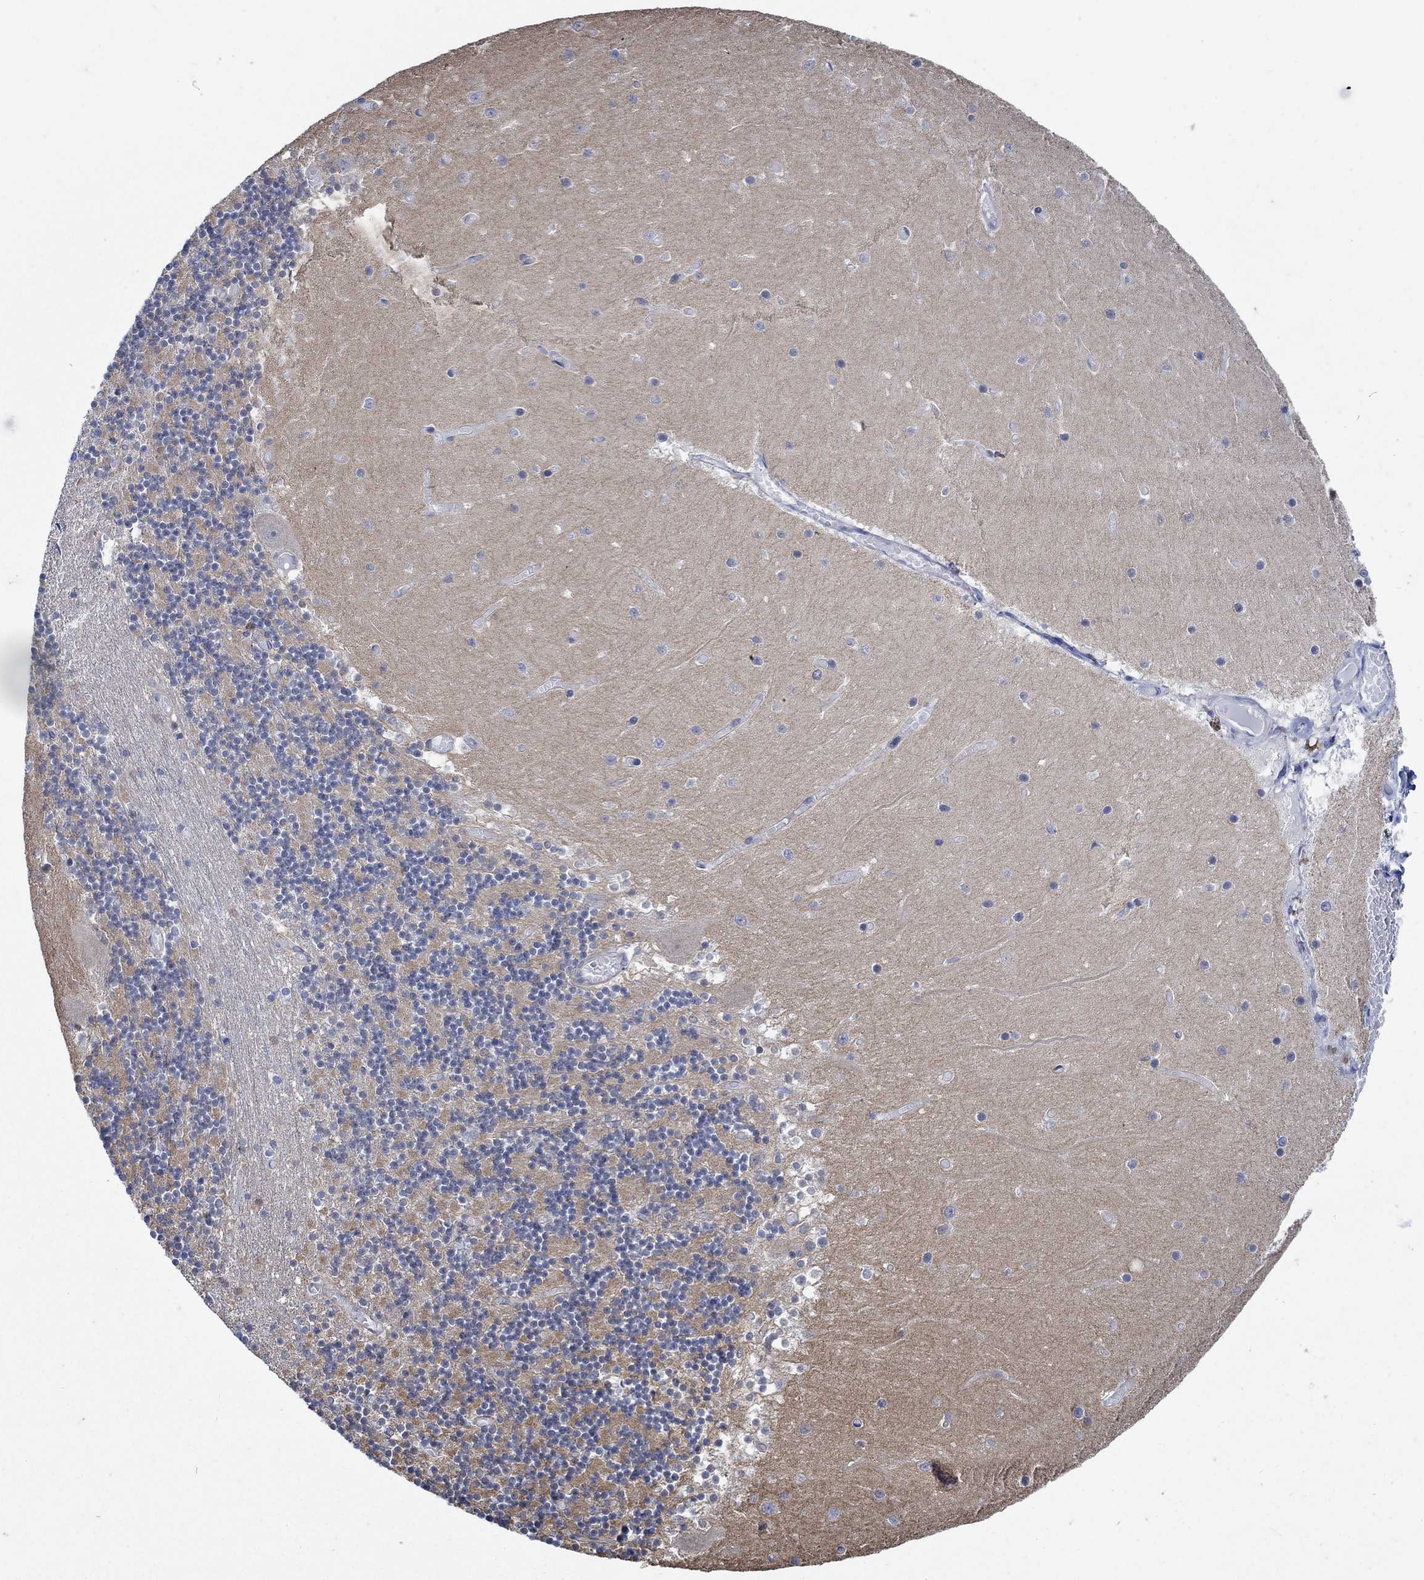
{"staining": {"intensity": "negative", "quantity": "none", "location": "none"}, "tissue": "cerebellum", "cell_type": "Cells in granular layer", "image_type": "normal", "snomed": [{"axis": "morphology", "description": "Normal tissue, NOS"}, {"axis": "topography", "description": "Cerebellum"}], "caption": "Cells in granular layer show no significant staining in normal cerebellum. Nuclei are stained in blue.", "gene": "TMEM198", "patient": {"sex": "female", "age": 28}}